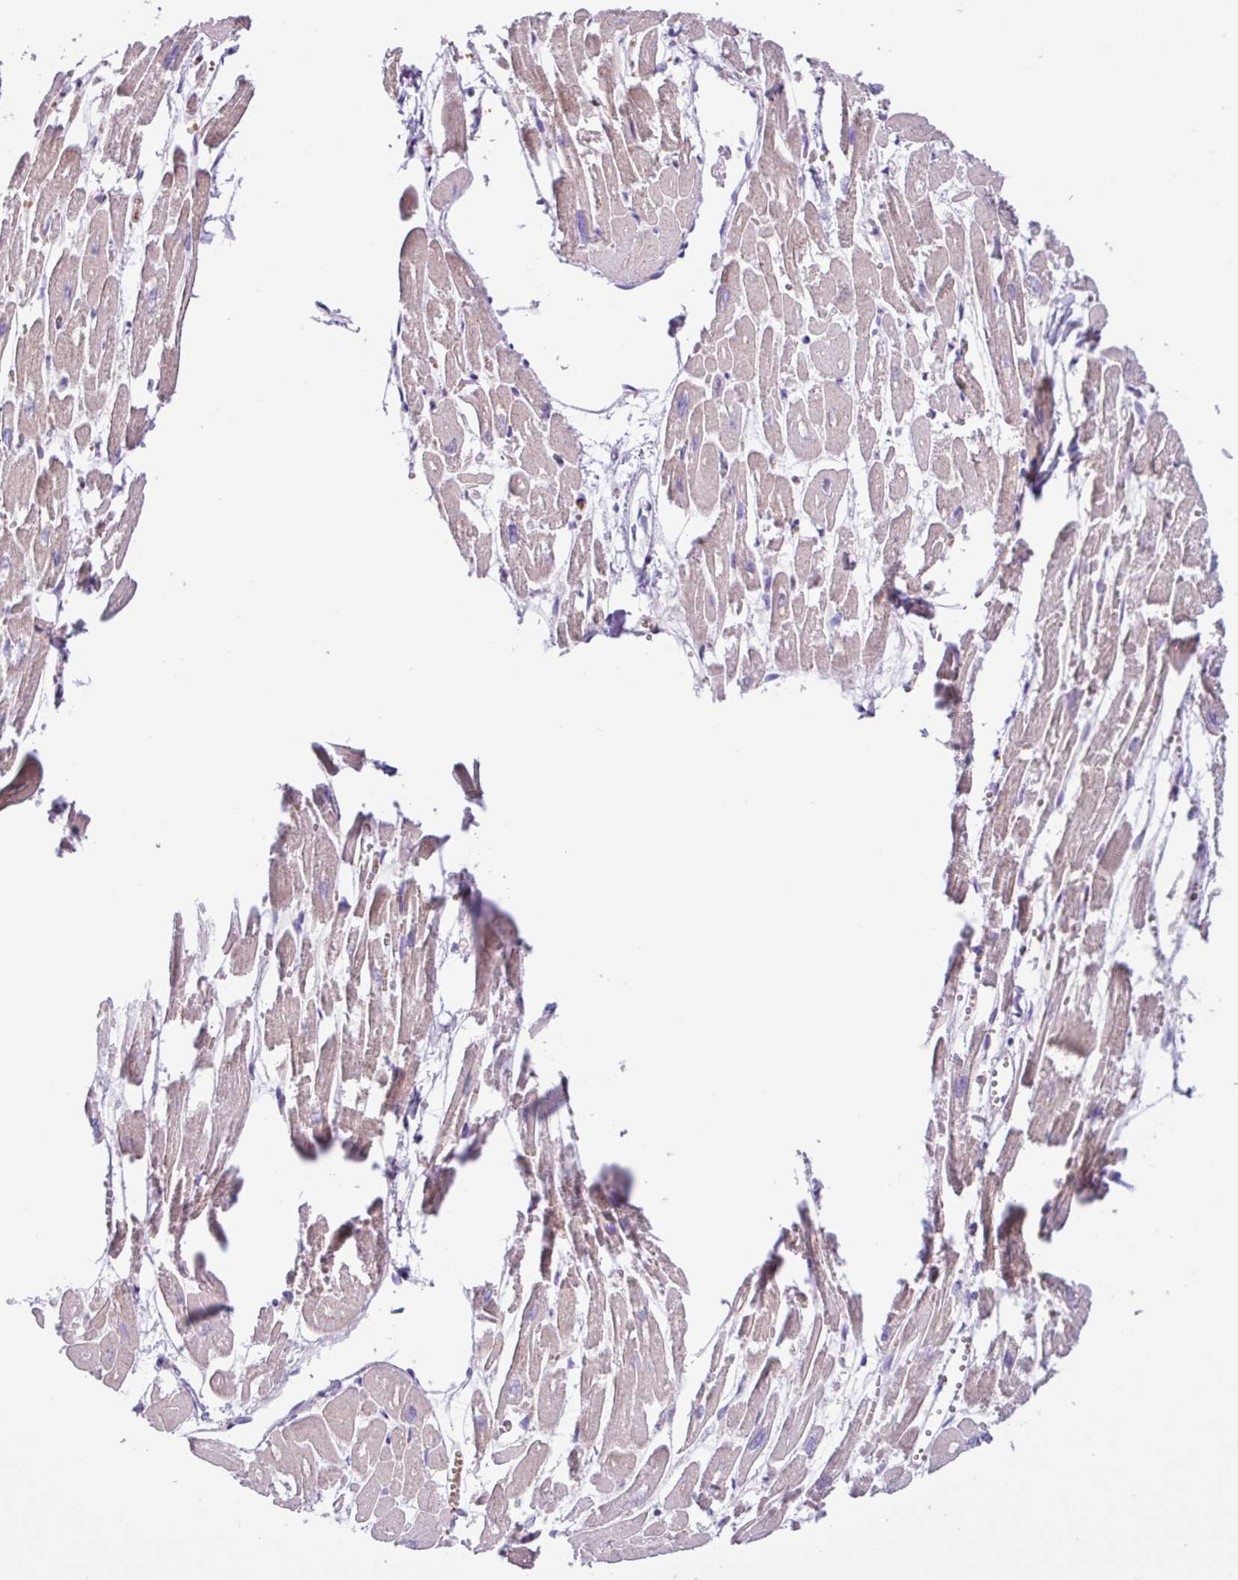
{"staining": {"intensity": "weak", "quantity": "<25%", "location": "cytoplasmic/membranous"}, "tissue": "heart muscle", "cell_type": "Cardiomyocytes", "image_type": "normal", "snomed": [{"axis": "morphology", "description": "Normal tissue, NOS"}, {"axis": "topography", "description": "Heart"}], "caption": "This is a image of immunohistochemistry staining of normal heart muscle, which shows no staining in cardiomyocytes.", "gene": "TONSL", "patient": {"sex": "male", "age": 54}}